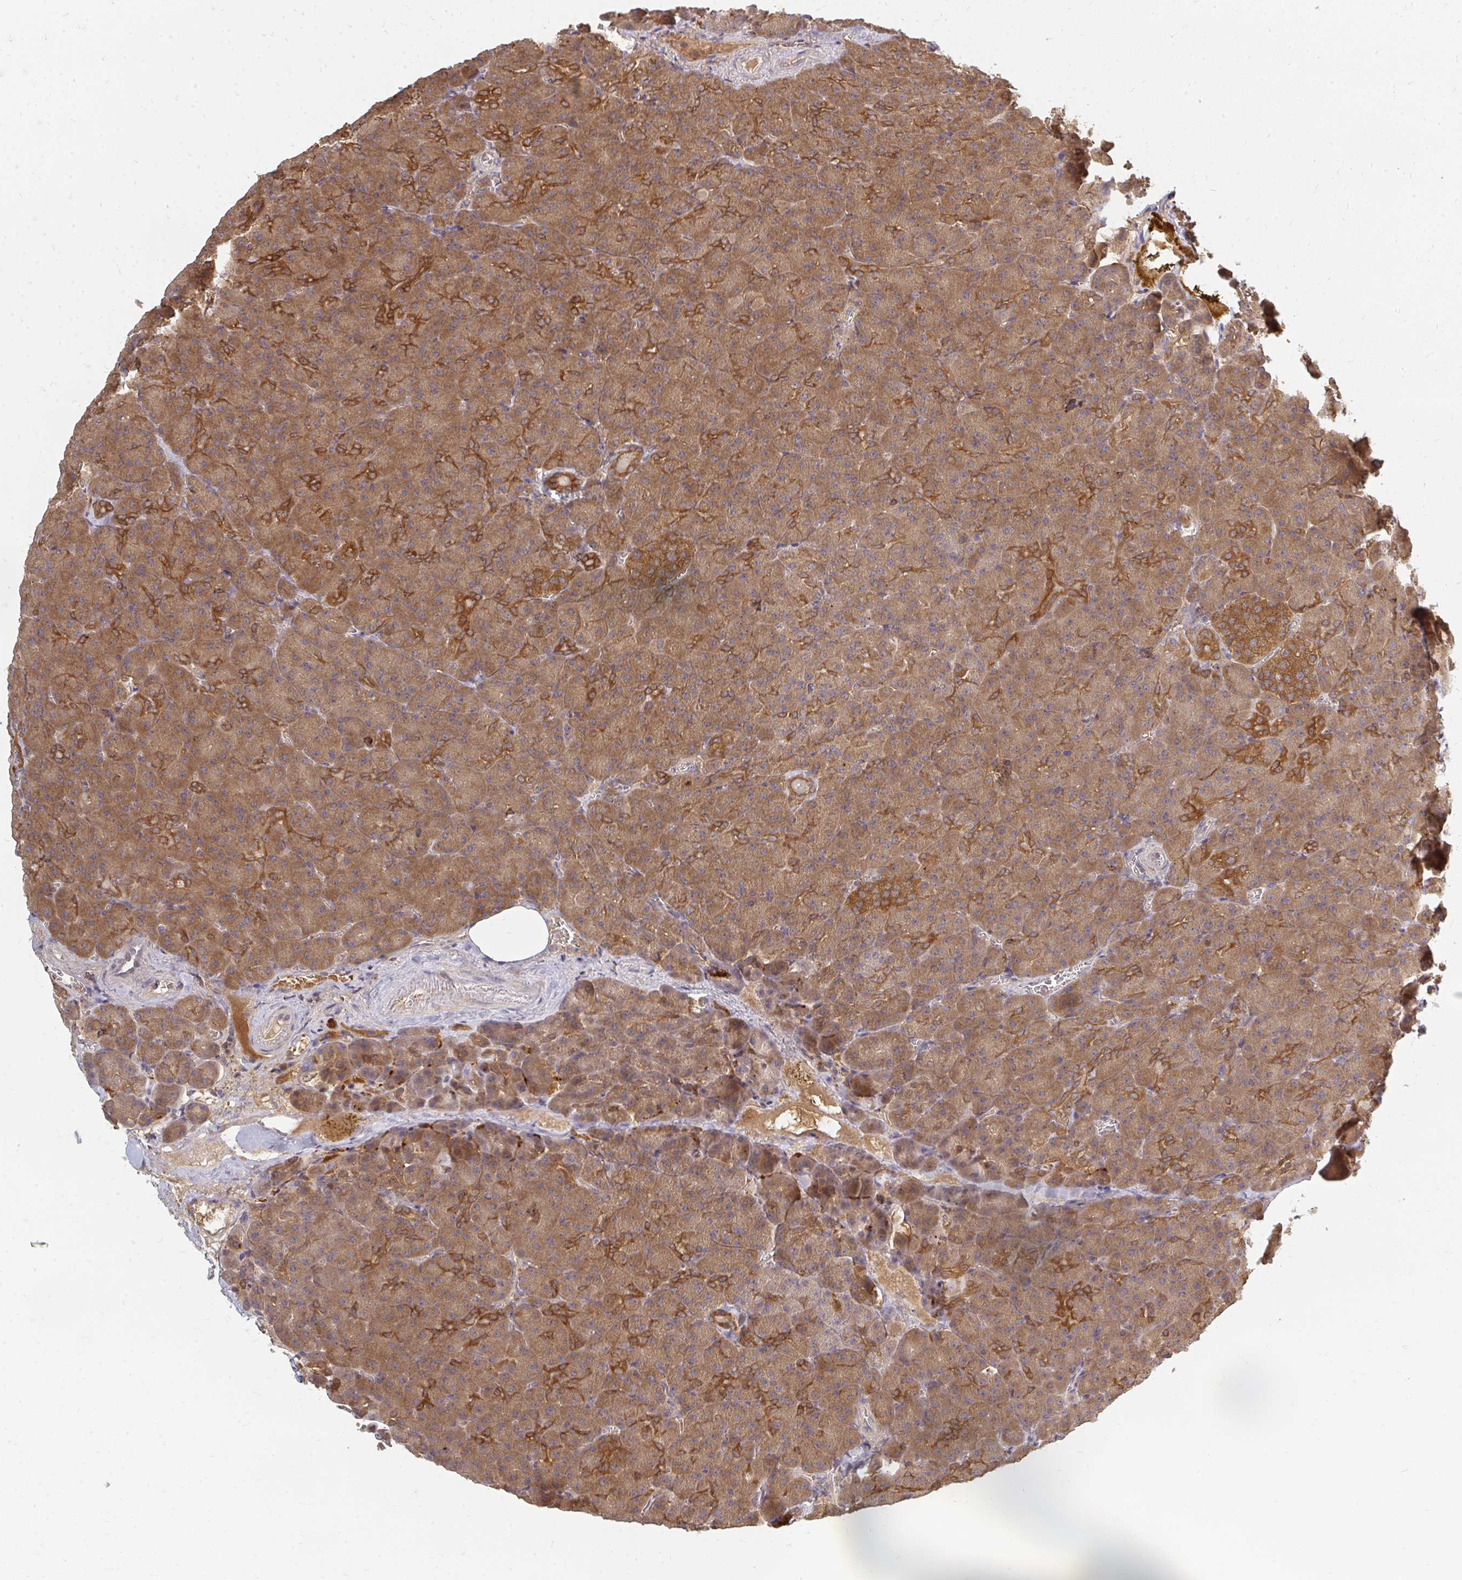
{"staining": {"intensity": "moderate", "quantity": ">75%", "location": "cytoplasmic/membranous"}, "tissue": "pancreas", "cell_type": "Exocrine glandular cells", "image_type": "normal", "snomed": [{"axis": "morphology", "description": "Normal tissue, NOS"}, {"axis": "topography", "description": "Pancreas"}], "caption": "Immunohistochemical staining of benign pancreas displays medium levels of moderate cytoplasmic/membranous positivity in approximately >75% of exocrine glandular cells. (DAB (3,3'-diaminobenzidine) = brown stain, brightfield microscopy at high magnification).", "gene": "ZNF285", "patient": {"sex": "female", "age": 74}}